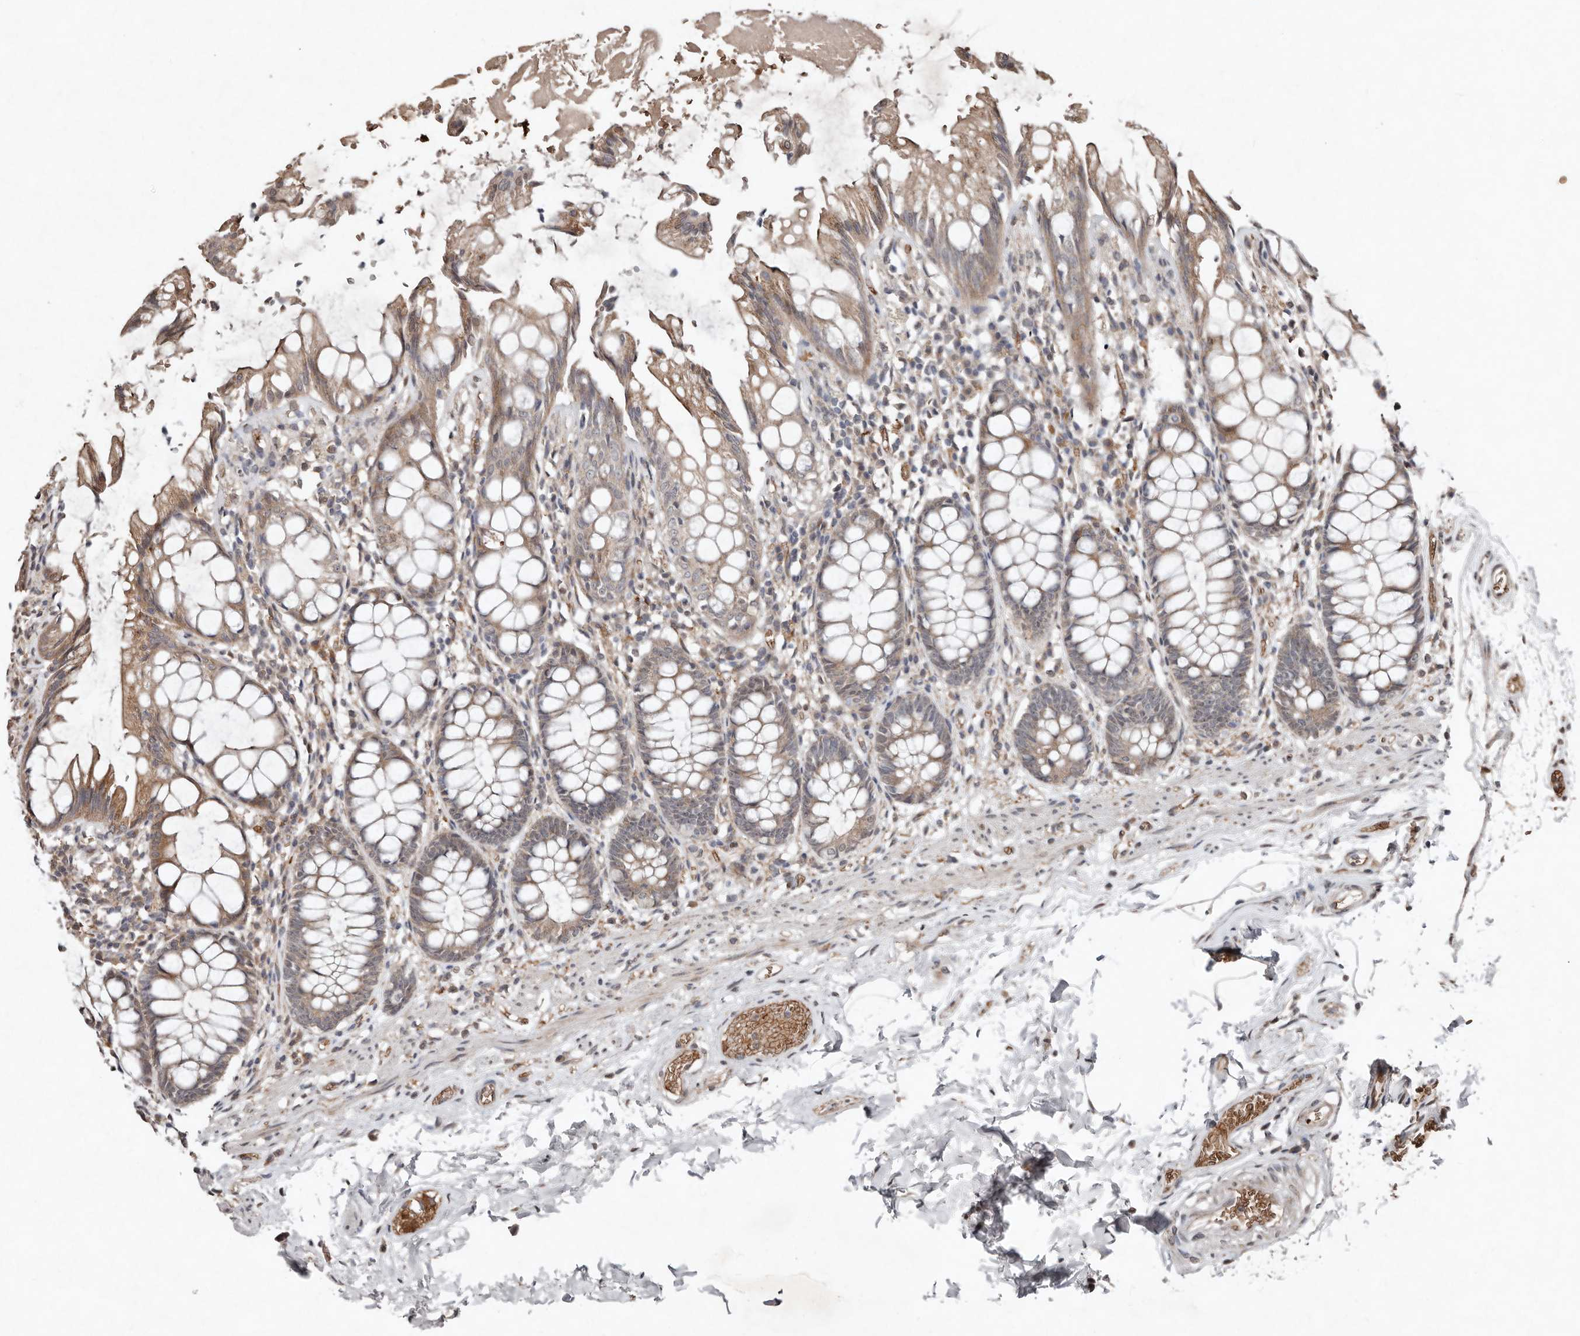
{"staining": {"intensity": "weak", "quantity": "25%-75%", "location": "cytoplasmic/membranous"}, "tissue": "rectum", "cell_type": "Glandular cells", "image_type": "normal", "snomed": [{"axis": "morphology", "description": "Normal tissue, NOS"}, {"axis": "topography", "description": "Rectum"}], "caption": "Benign rectum reveals weak cytoplasmic/membranous expression in about 25%-75% of glandular cells (Stains: DAB in brown, nuclei in blue, Microscopy: brightfield microscopy at high magnification)..", "gene": "DIP2C", "patient": {"sex": "male", "age": 64}}